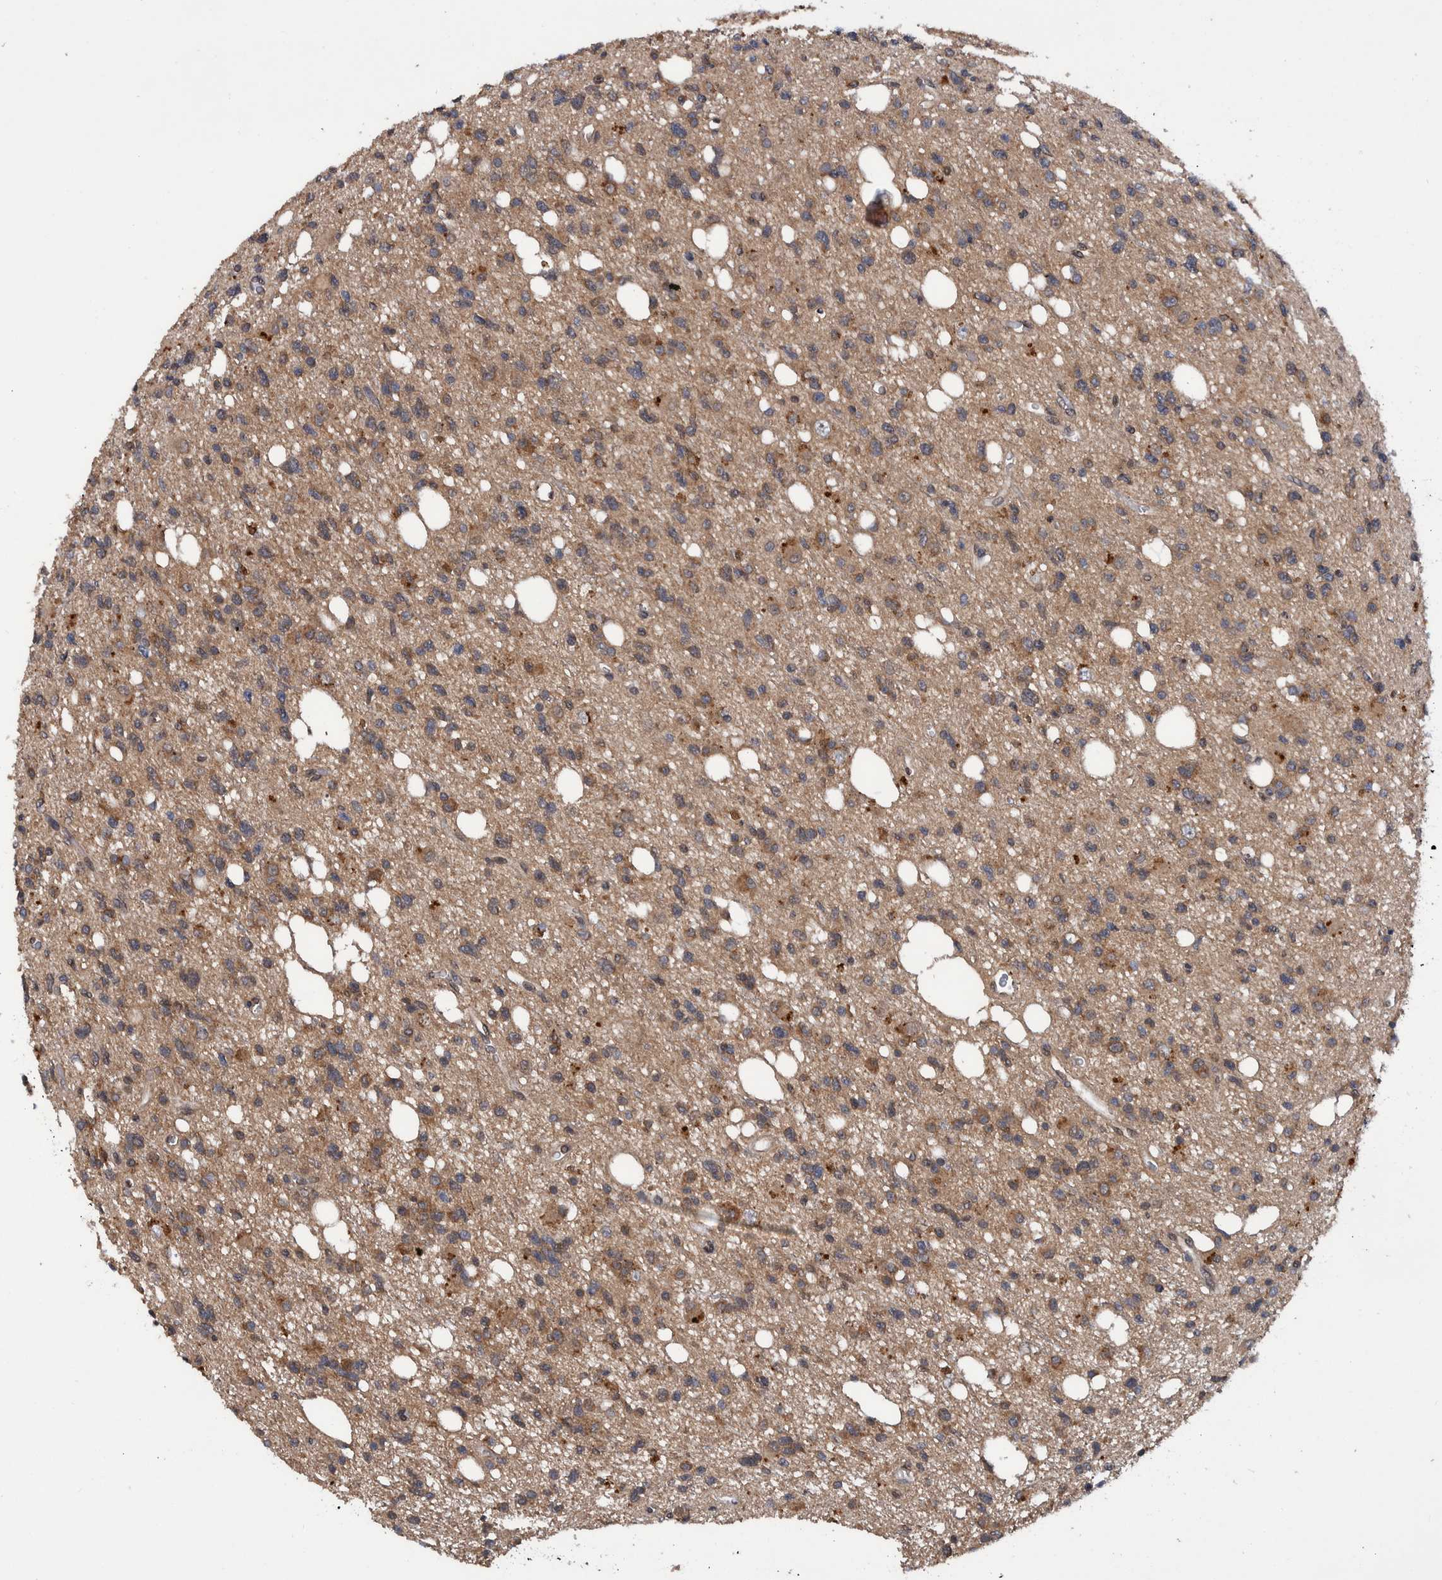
{"staining": {"intensity": "moderate", "quantity": ">75%", "location": "cytoplasmic/membranous"}, "tissue": "glioma", "cell_type": "Tumor cells", "image_type": "cancer", "snomed": [{"axis": "morphology", "description": "Glioma, malignant, High grade"}, {"axis": "topography", "description": "Brain"}], "caption": "The micrograph exhibits staining of glioma, revealing moderate cytoplasmic/membranous protein staining (brown color) within tumor cells.", "gene": "PLPBP", "patient": {"sex": "female", "age": 62}}